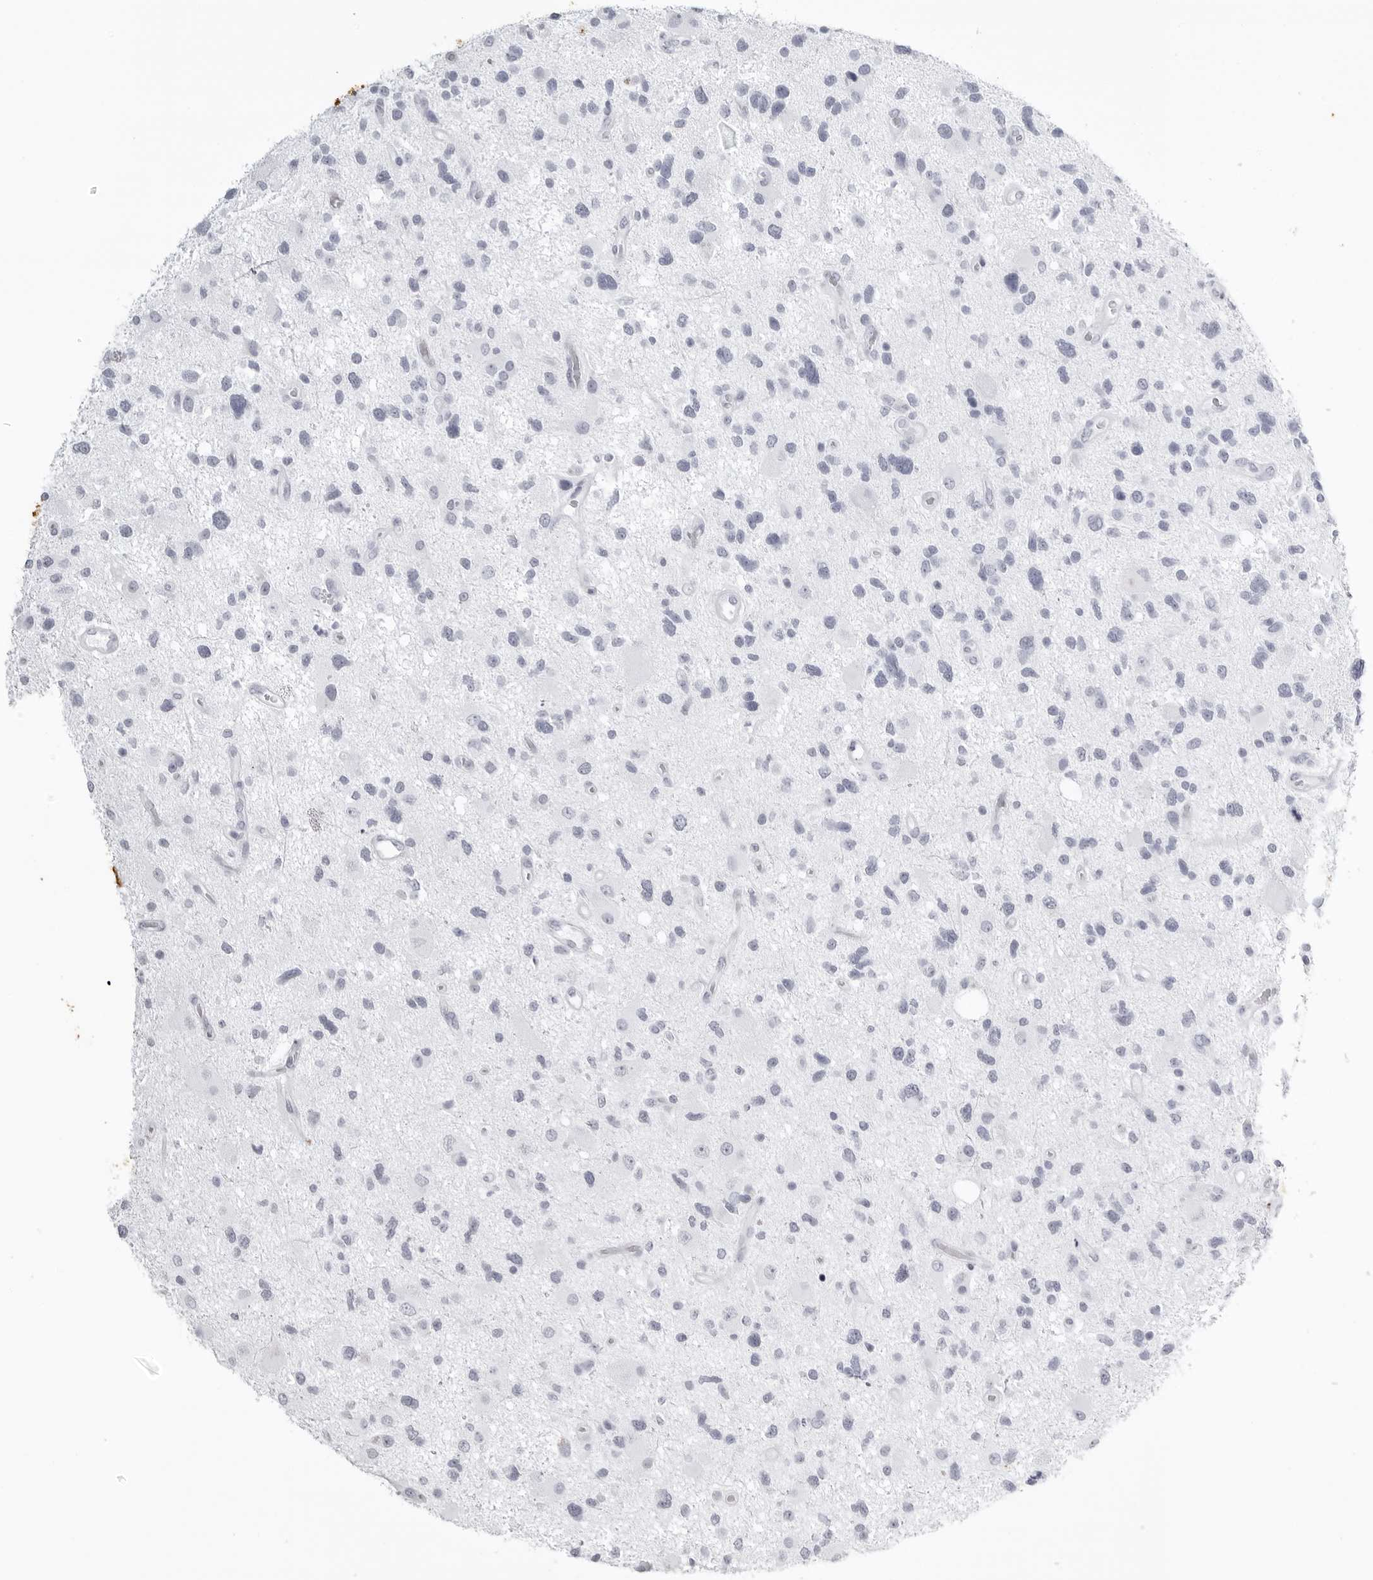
{"staining": {"intensity": "negative", "quantity": "none", "location": "none"}, "tissue": "glioma", "cell_type": "Tumor cells", "image_type": "cancer", "snomed": [{"axis": "morphology", "description": "Glioma, malignant, High grade"}, {"axis": "topography", "description": "Brain"}], "caption": "This is an IHC histopathology image of human malignant high-grade glioma. There is no staining in tumor cells.", "gene": "KLK9", "patient": {"sex": "male", "age": 33}}